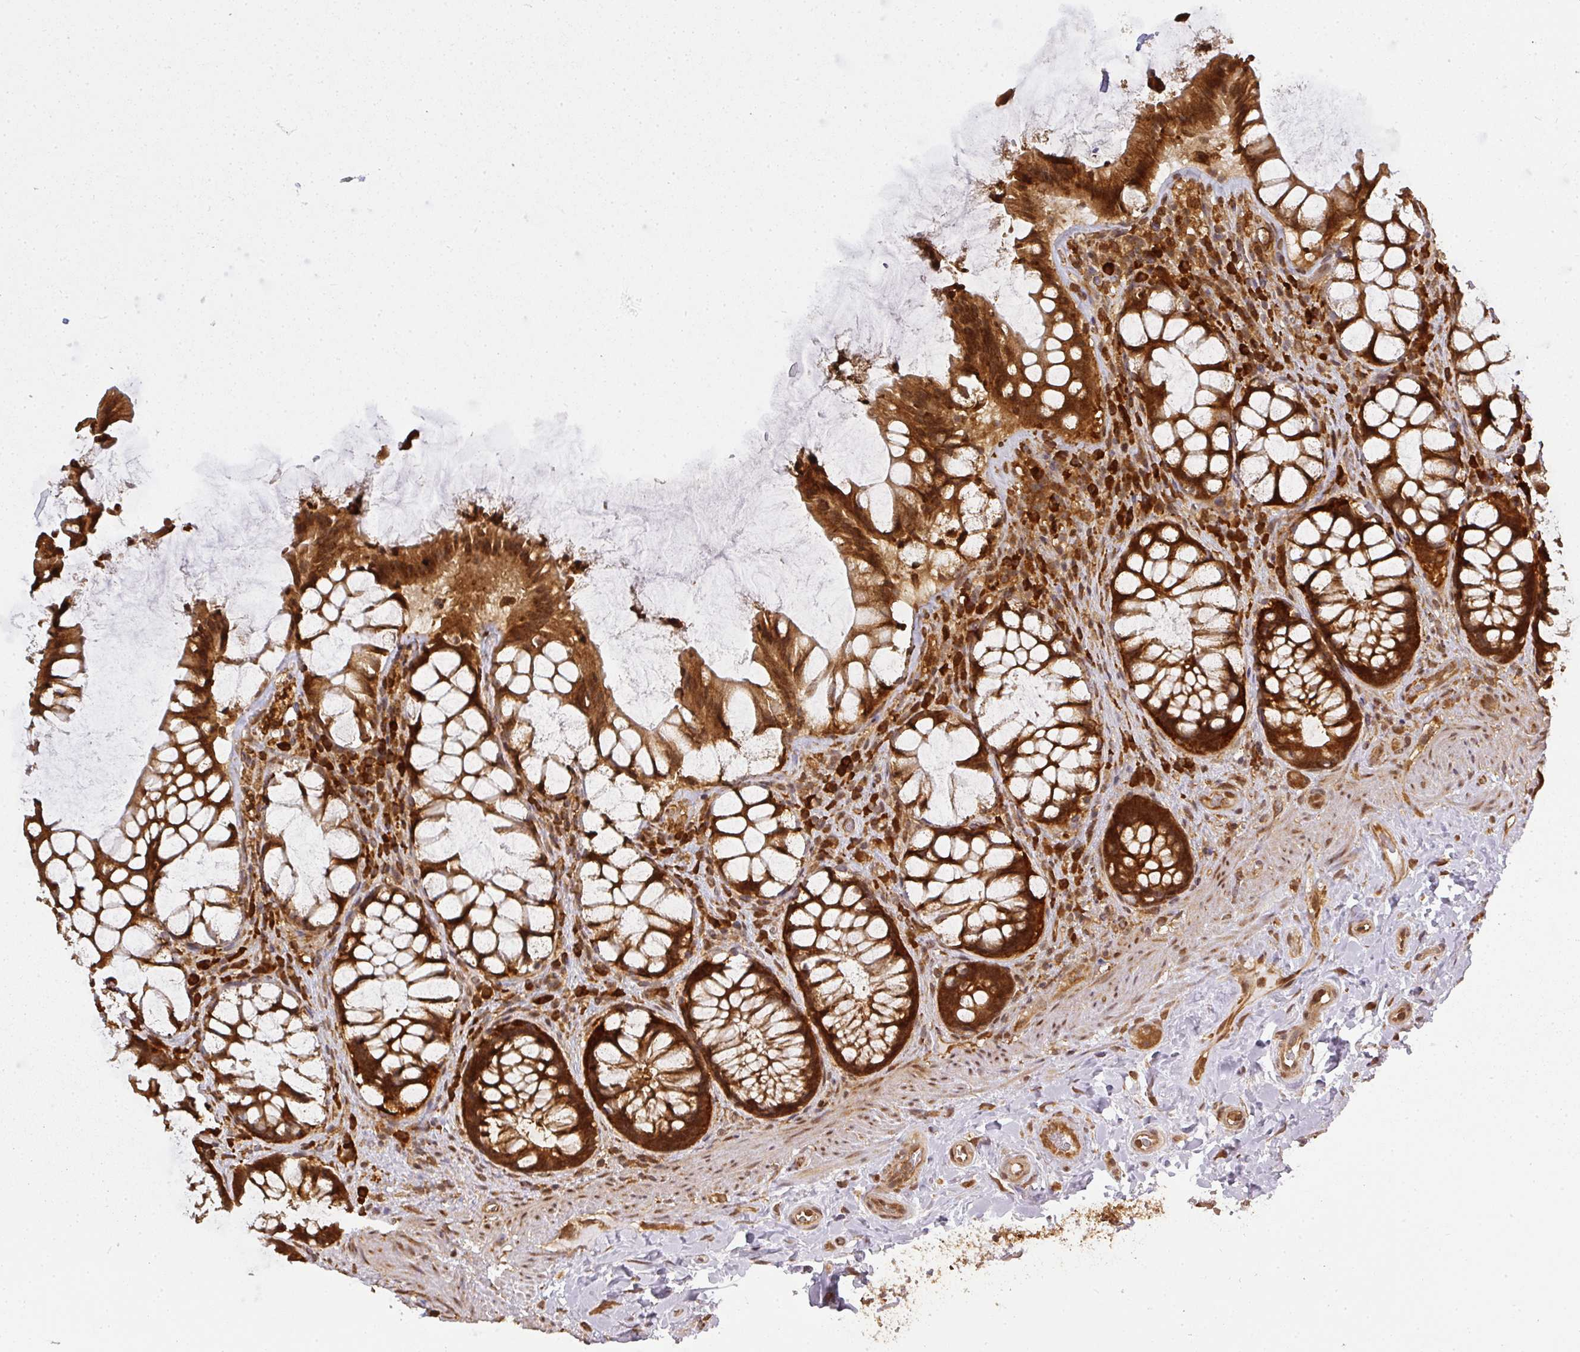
{"staining": {"intensity": "strong", "quantity": ">75%", "location": "cytoplasmic/membranous"}, "tissue": "rectum", "cell_type": "Glandular cells", "image_type": "normal", "snomed": [{"axis": "morphology", "description": "Normal tissue, NOS"}, {"axis": "topography", "description": "Rectum"}], "caption": "DAB (3,3'-diaminobenzidine) immunohistochemical staining of benign rectum shows strong cytoplasmic/membranous protein expression in about >75% of glandular cells.", "gene": "PPP6R3", "patient": {"sex": "female", "age": 58}}